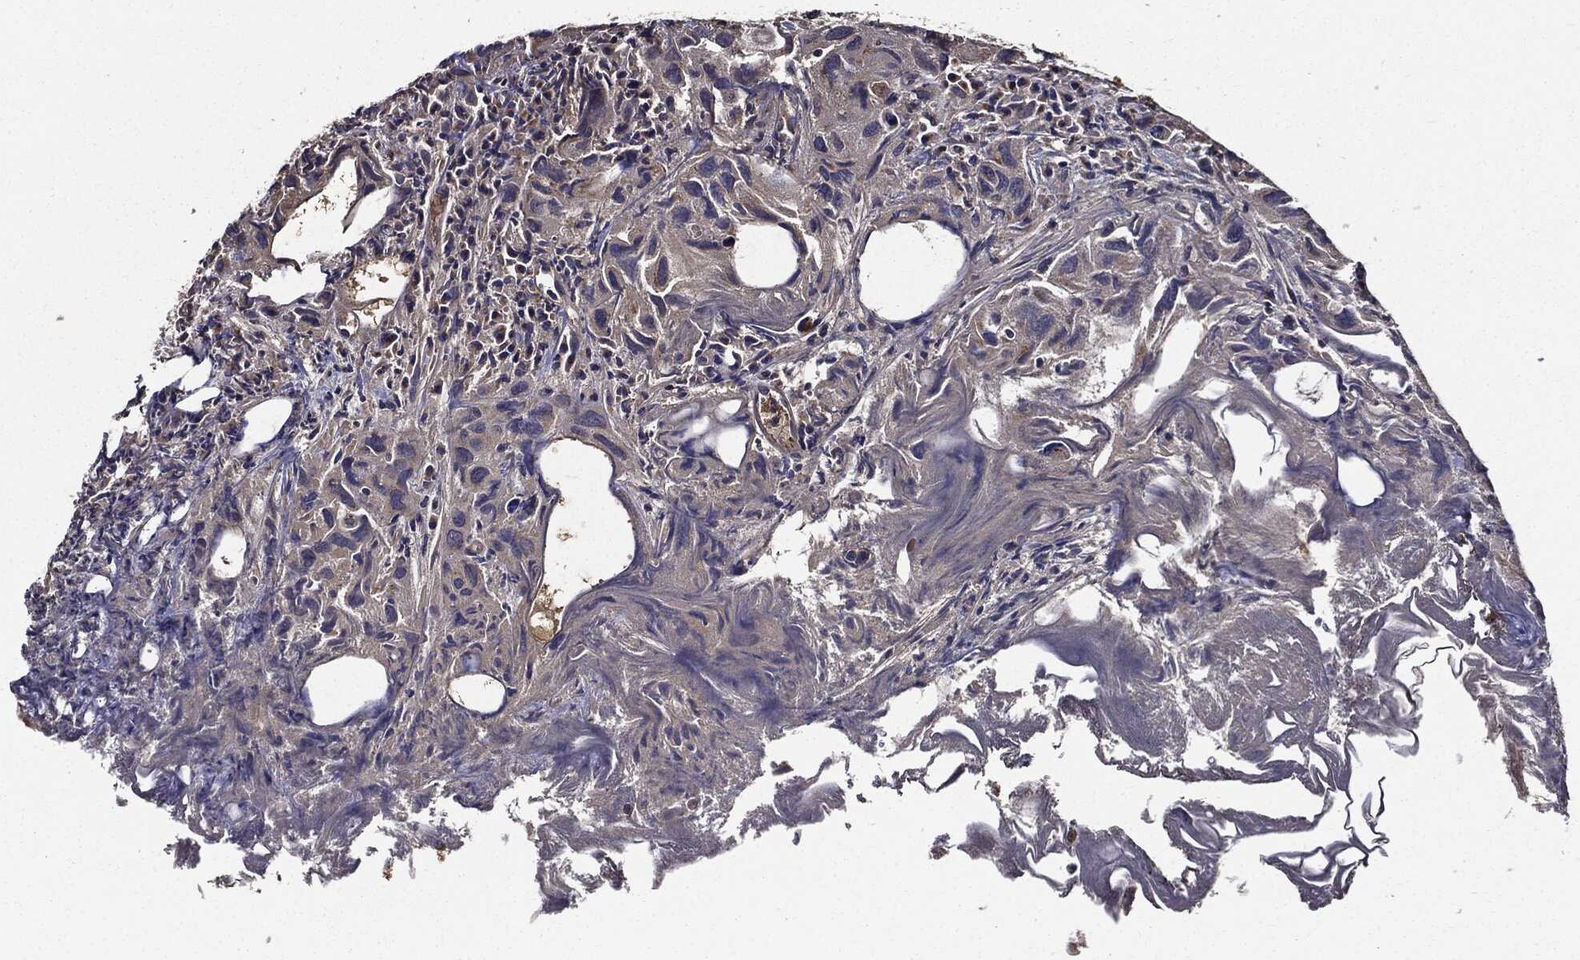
{"staining": {"intensity": "negative", "quantity": "none", "location": "none"}, "tissue": "urothelial cancer", "cell_type": "Tumor cells", "image_type": "cancer", "snomed": [{"axis": "morphology", "description": "Urothelial carcinoma, High grade"}, {"axis": "topography", "description": "Urinary bladder"}], "caption": "Immunohistochemical staining of urothelial cancer exhibits no significant staining in tumor cells. (DAB immunohistochemistry visualized using brightfield microscopy, high magnification).", "gene": "HTT", "patient": {"sex": "male", "age": 79}}